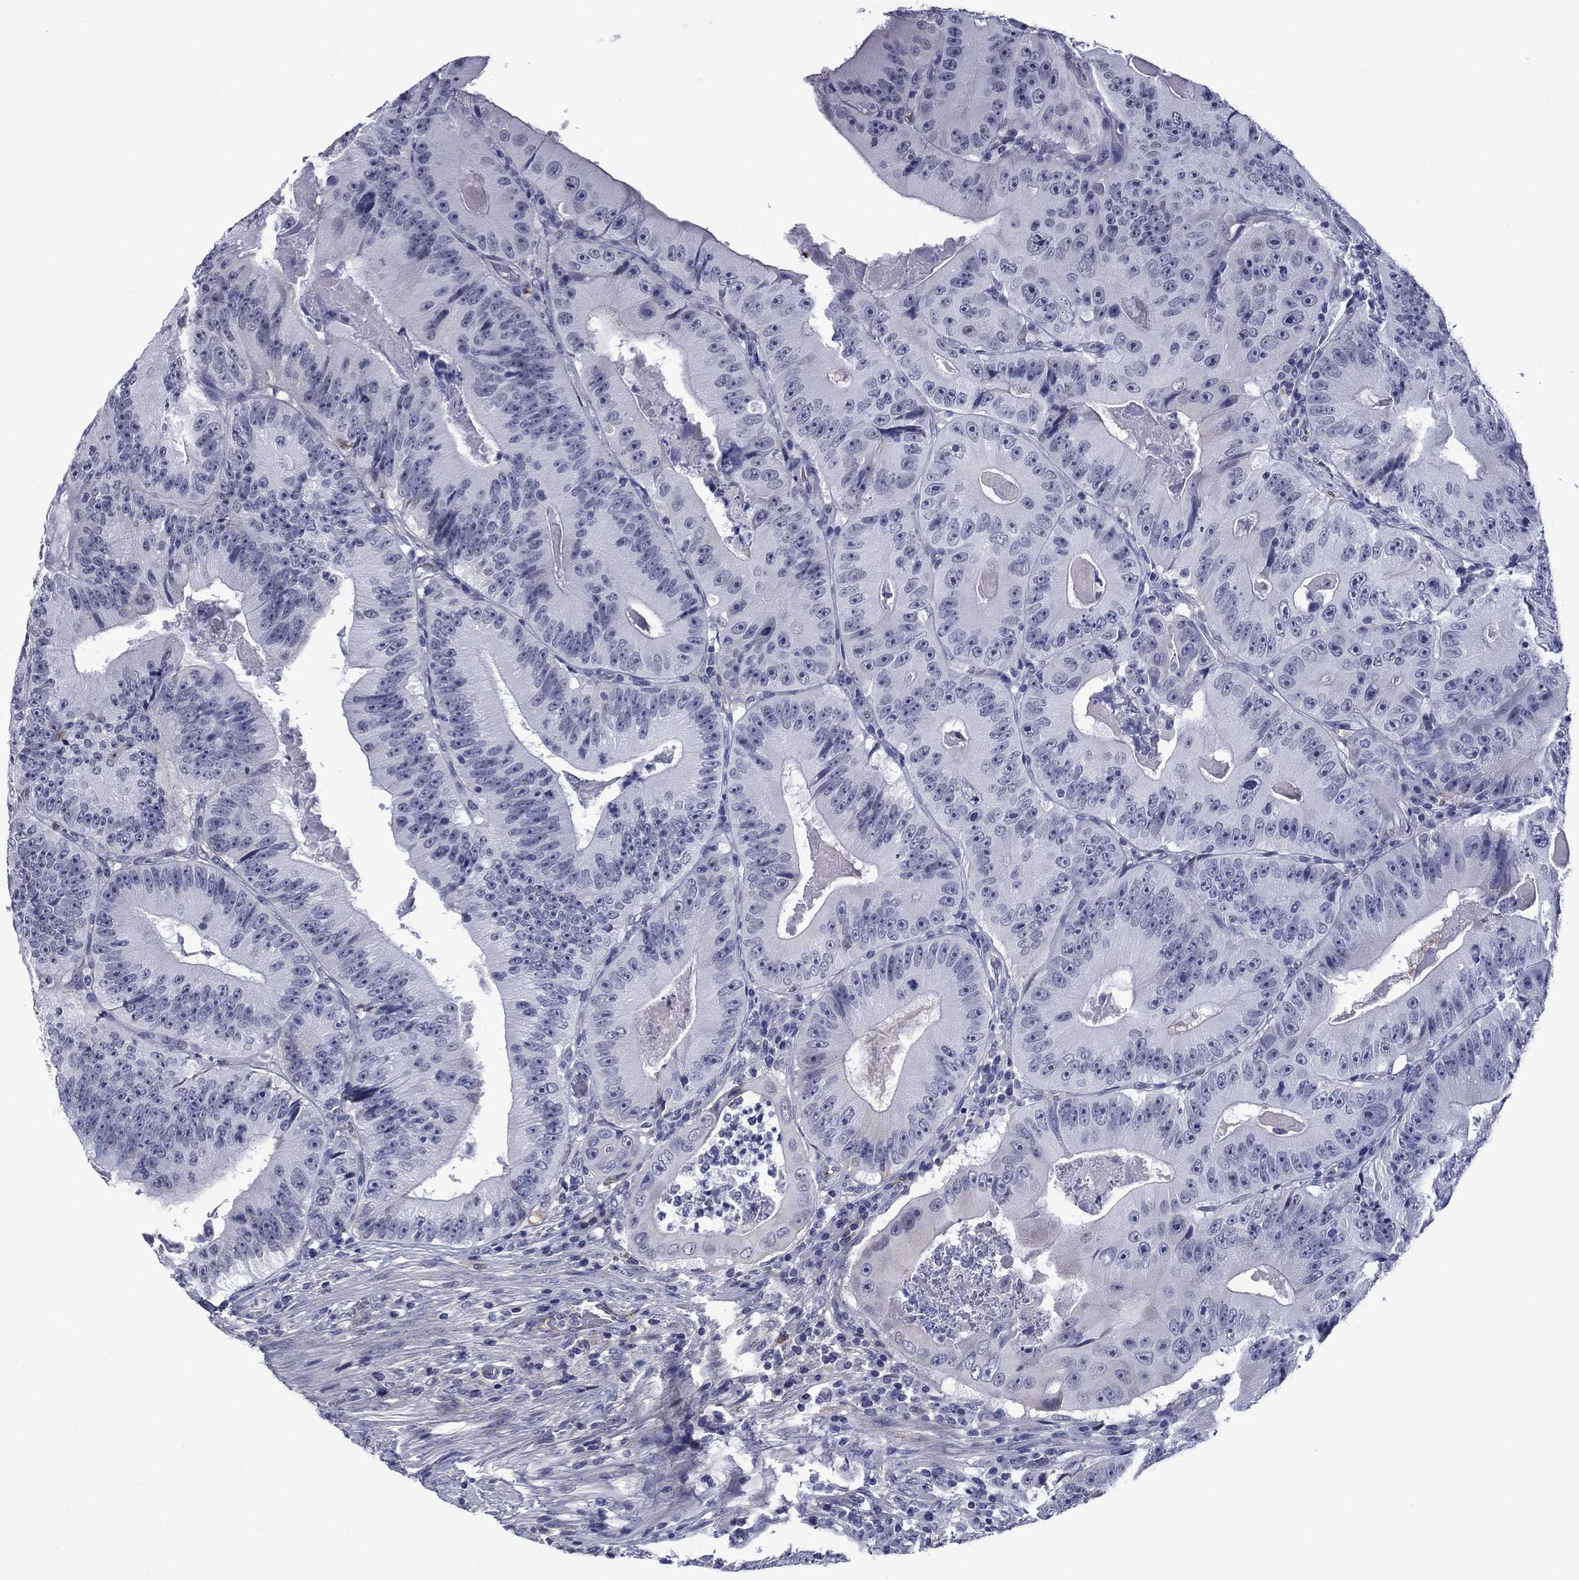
{"staining": {"intensity": "negative", "quantity": "none", "location": "none"}, "tissue": "colorectal cancer", "cell_type": "Tumor cells", "image_type": "cancer", "snomed": [{"axis": "morphology", "description": "Adenocarcinoma, NOS"}, {"axis": "topography", "description": "Colon"}], "caption": "This is a image of IHC staining of adenocarcinoma (colorectal), which shows no positivity in tumor cells. (DAB immunohistochemistry with hematoxylin counter stain).", "gene": "APOA2", "patient": {"sex": "female", "age": 86}}